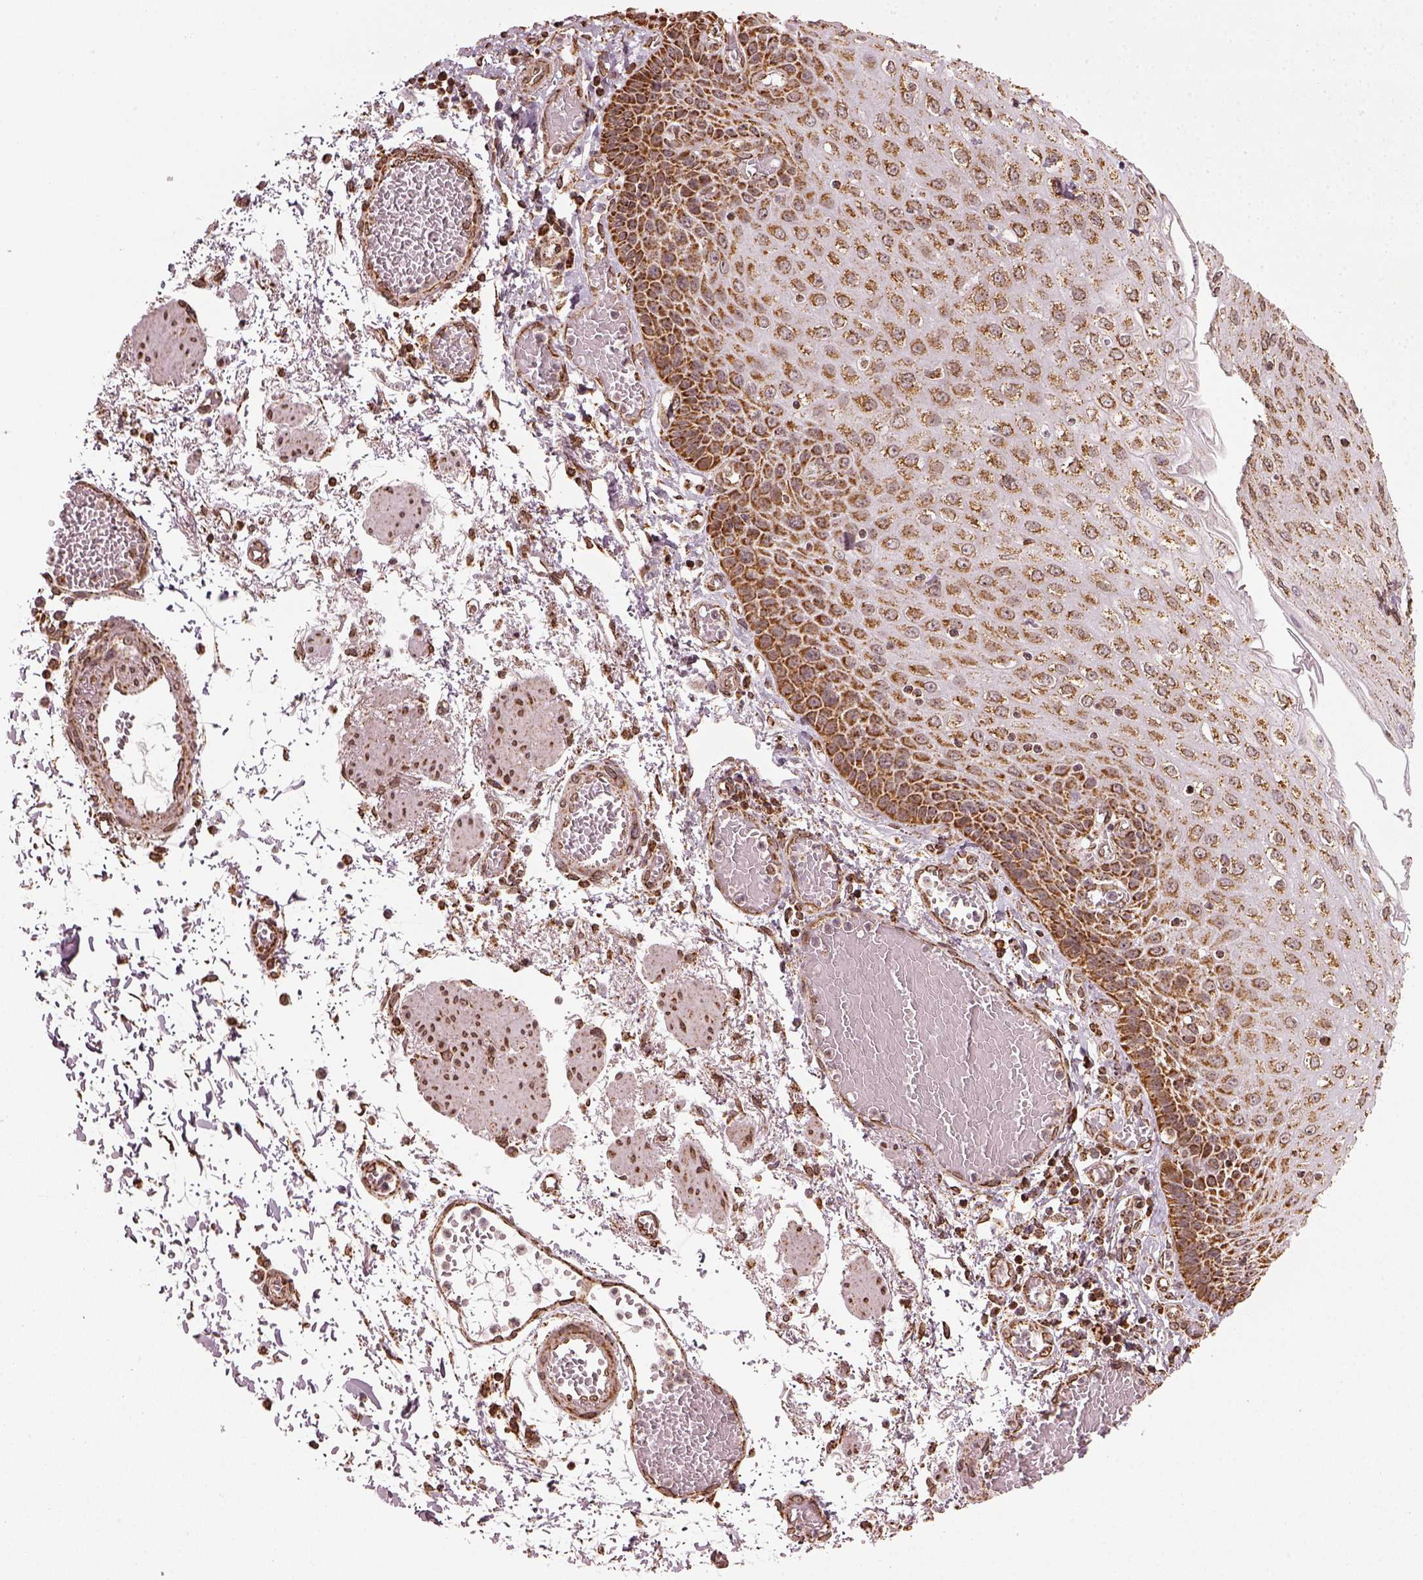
{"staining": {"intensity": "moderate", "quantity": ">75%", "location": "cytoplasmic/membranous"}, "tissue": "esophagus", "cell_type": "Squamous epithelial cells", "image_type": "normal", "snomed": [{"axis": "morphology", "description": "Normal tissue, NOS"}, {"axis": "morphology", "description": "Adenocarcinoma, NOS"}, {"axis": "topography", "description": "Esophagus"}], "caption": "Protein expression analysis of unremarkable esophagus exhibits moderate cytoplasmic/membranous expression in about >75% of squamous epithelial cells.", "gene": "ACOT2", "patient": {"sex": "male", "age": 81}}